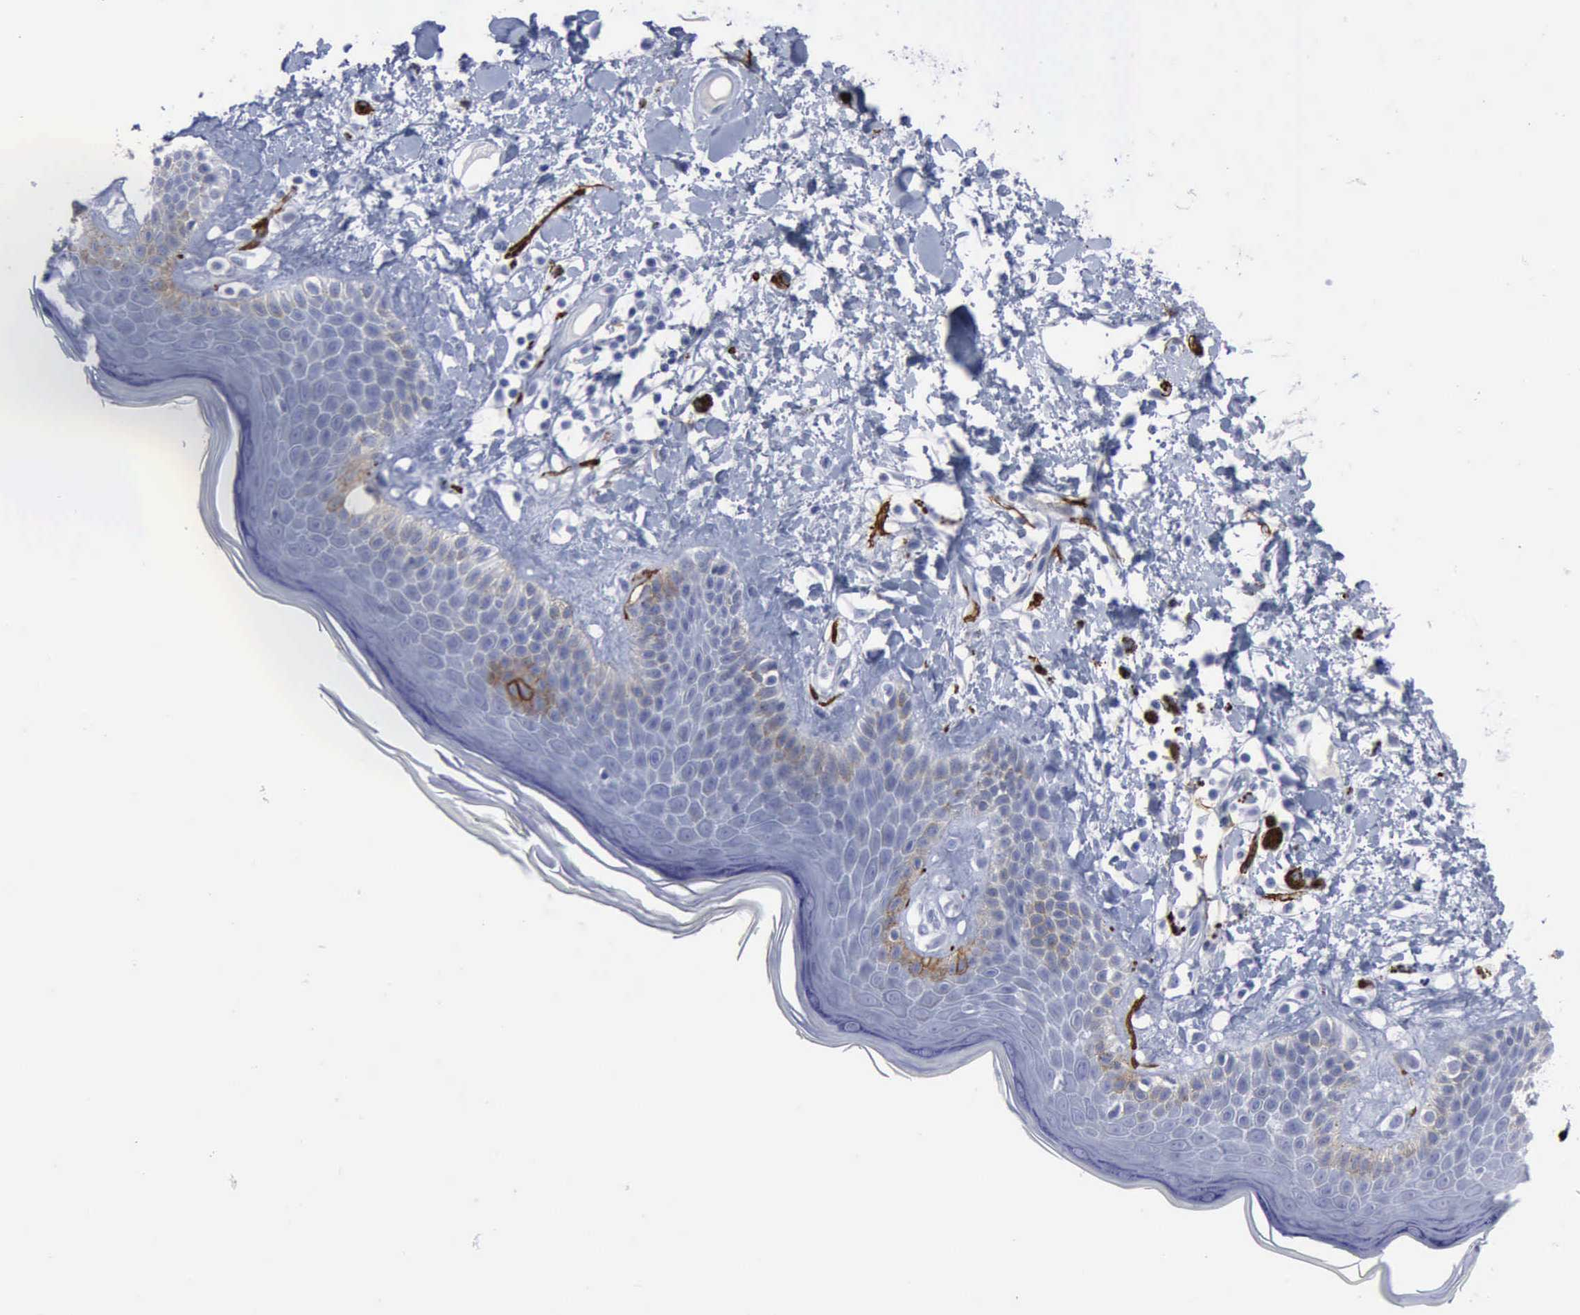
{"staining": {"intensity": "negative", "quantity": "none", "location": "none"}, "tissue": "skin", "cell_type": "Epidermal cells", "image_type": "normal", "snomed": [{"axis": "morphology", "description": "Normal tissue, NOS"}, {"axis": "topography", "description": "Anal"}], "caption": "There is no significant positivity in epidermal cells of skin. (DAB (3,3'-diaminobenzidine) immunohistochemistry with hematoxylin counter stain).", "gene": "NGFR", "patient": {"sex": "female", "age": 78}}